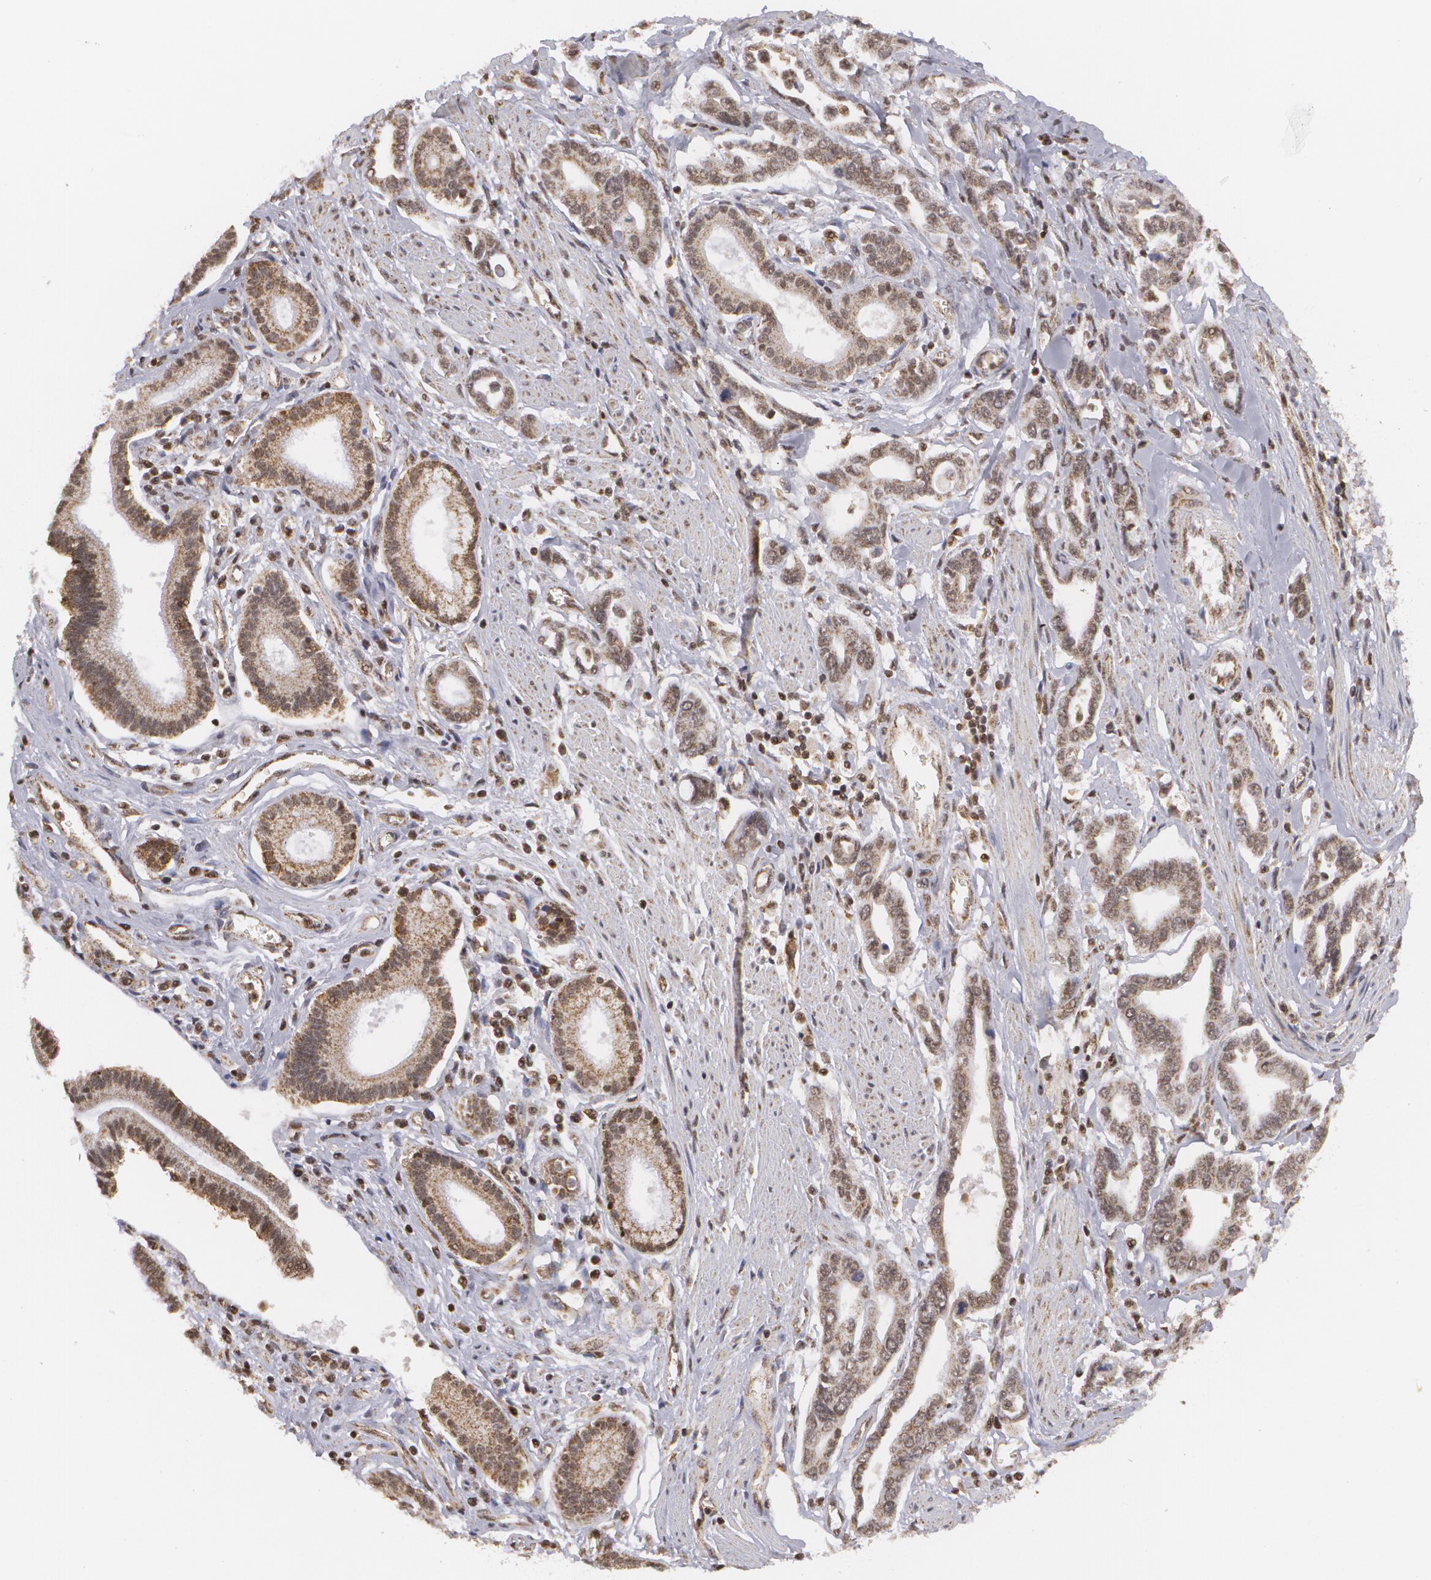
{"staining": {"intensity": "weak", "quantity": ">75%", "location": "cytoplasmic/membranous,nuclear"}, "tissue": "pancreatic cancer", "cell_type": "Tumor cells", "image_type": "cancer", "snomed": [{"axis": "morphology", "description": "Adenocarcinoma, NOS"}, {"axis": "topography", "description": "Pancreas"}], "caption": "Weak cytoplasmic/membranous and nuclear expression is present in approximately >75% of tumor cells in pancreatic cancer (adenocarcinoma).", "gene": "MXD1", "patient": {"sex": "female", "age": 57}}